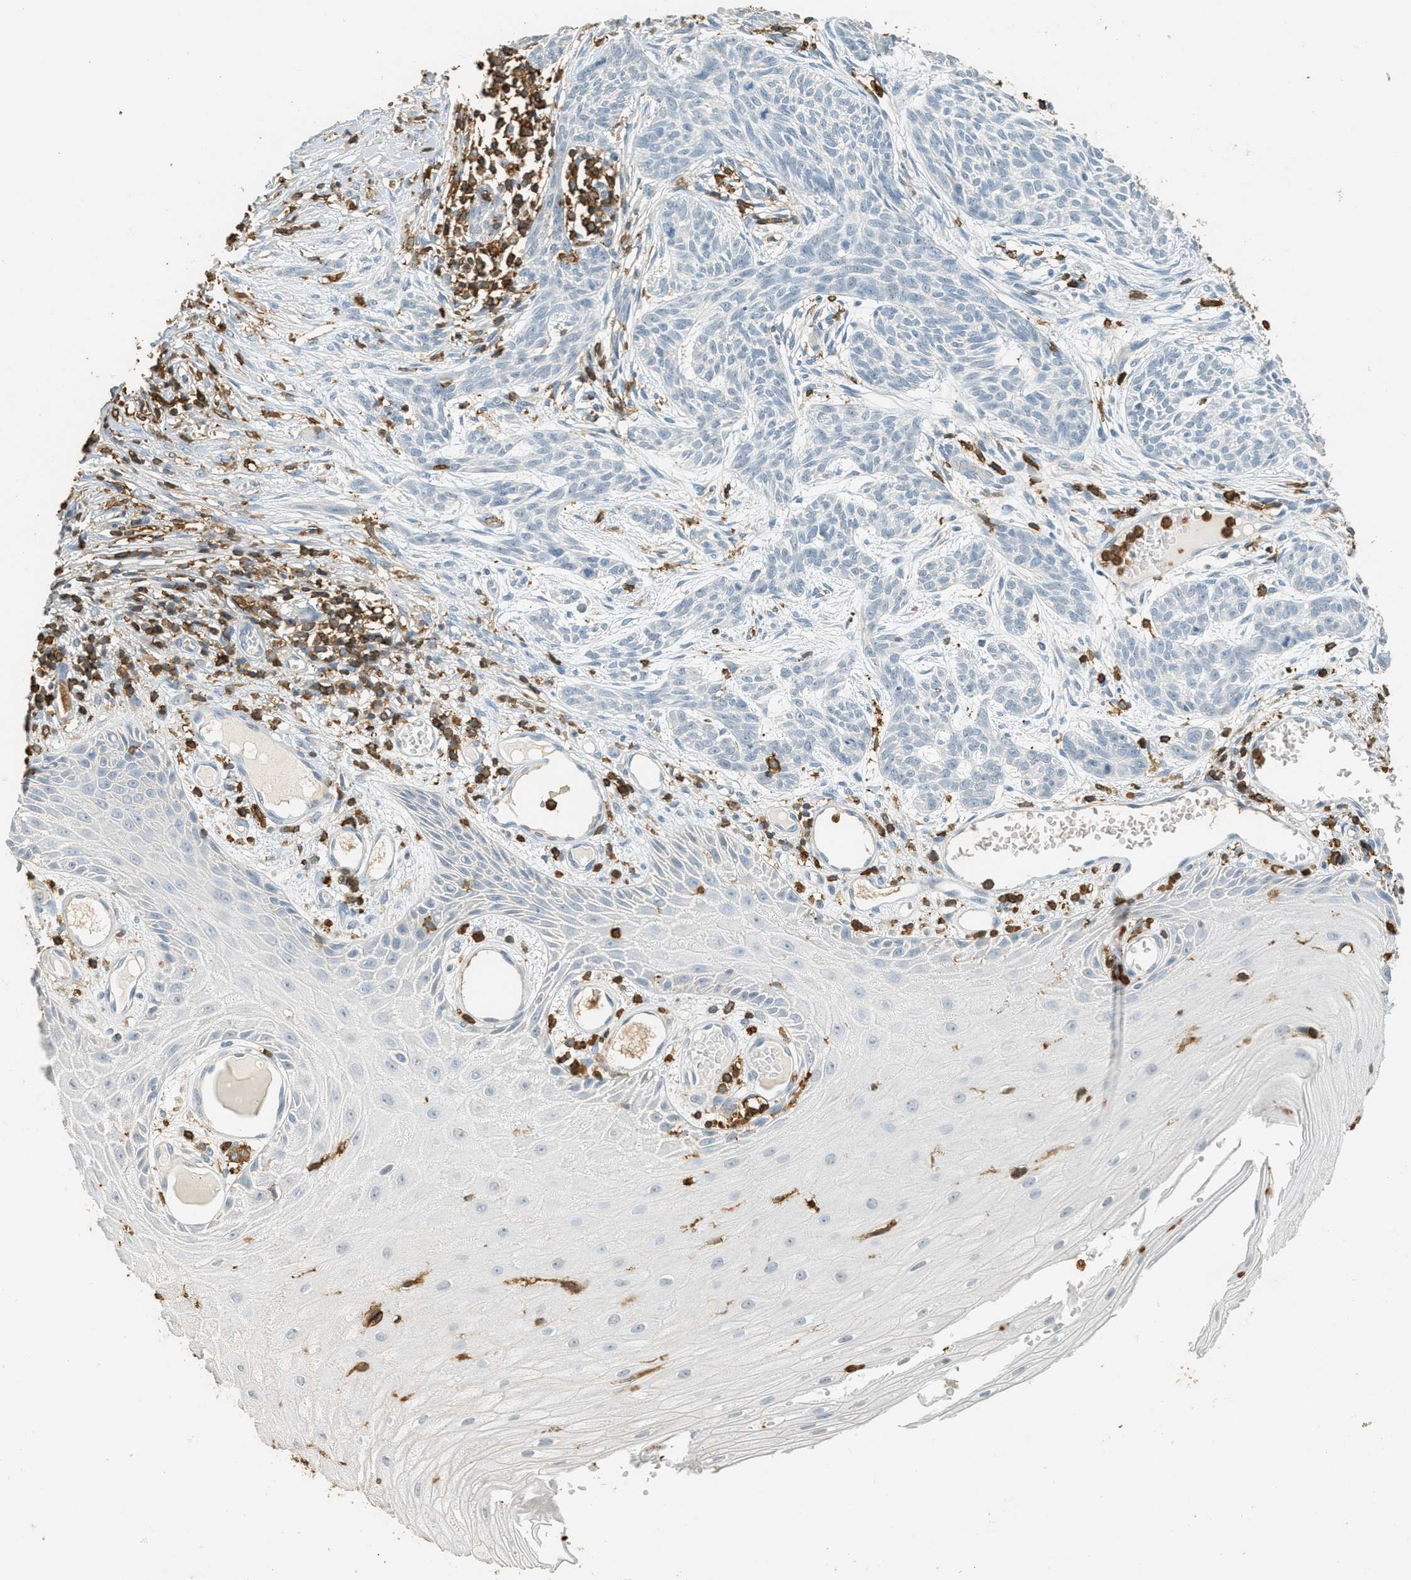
{"staining": {"intensity": "negative", "quantity": "none", "location": "none"}, "tissue": "skin cancer", "cell_type": "Tumor cells", "image_type": "cancer", "snomed": [{"axis": "morphology", "description": "Basal cell carcinoma"}, {"axis": "topography", "description": "Skin"}], "caption": "A high-resolution histopathology image shows immunohistochemistry (IHC) staining of skin cancer (basal cell carcinoma), which exhibits no significant positivity in tumor cells.", "gene": "LSP1", "patient": {"sex": "female", "age": 59}}